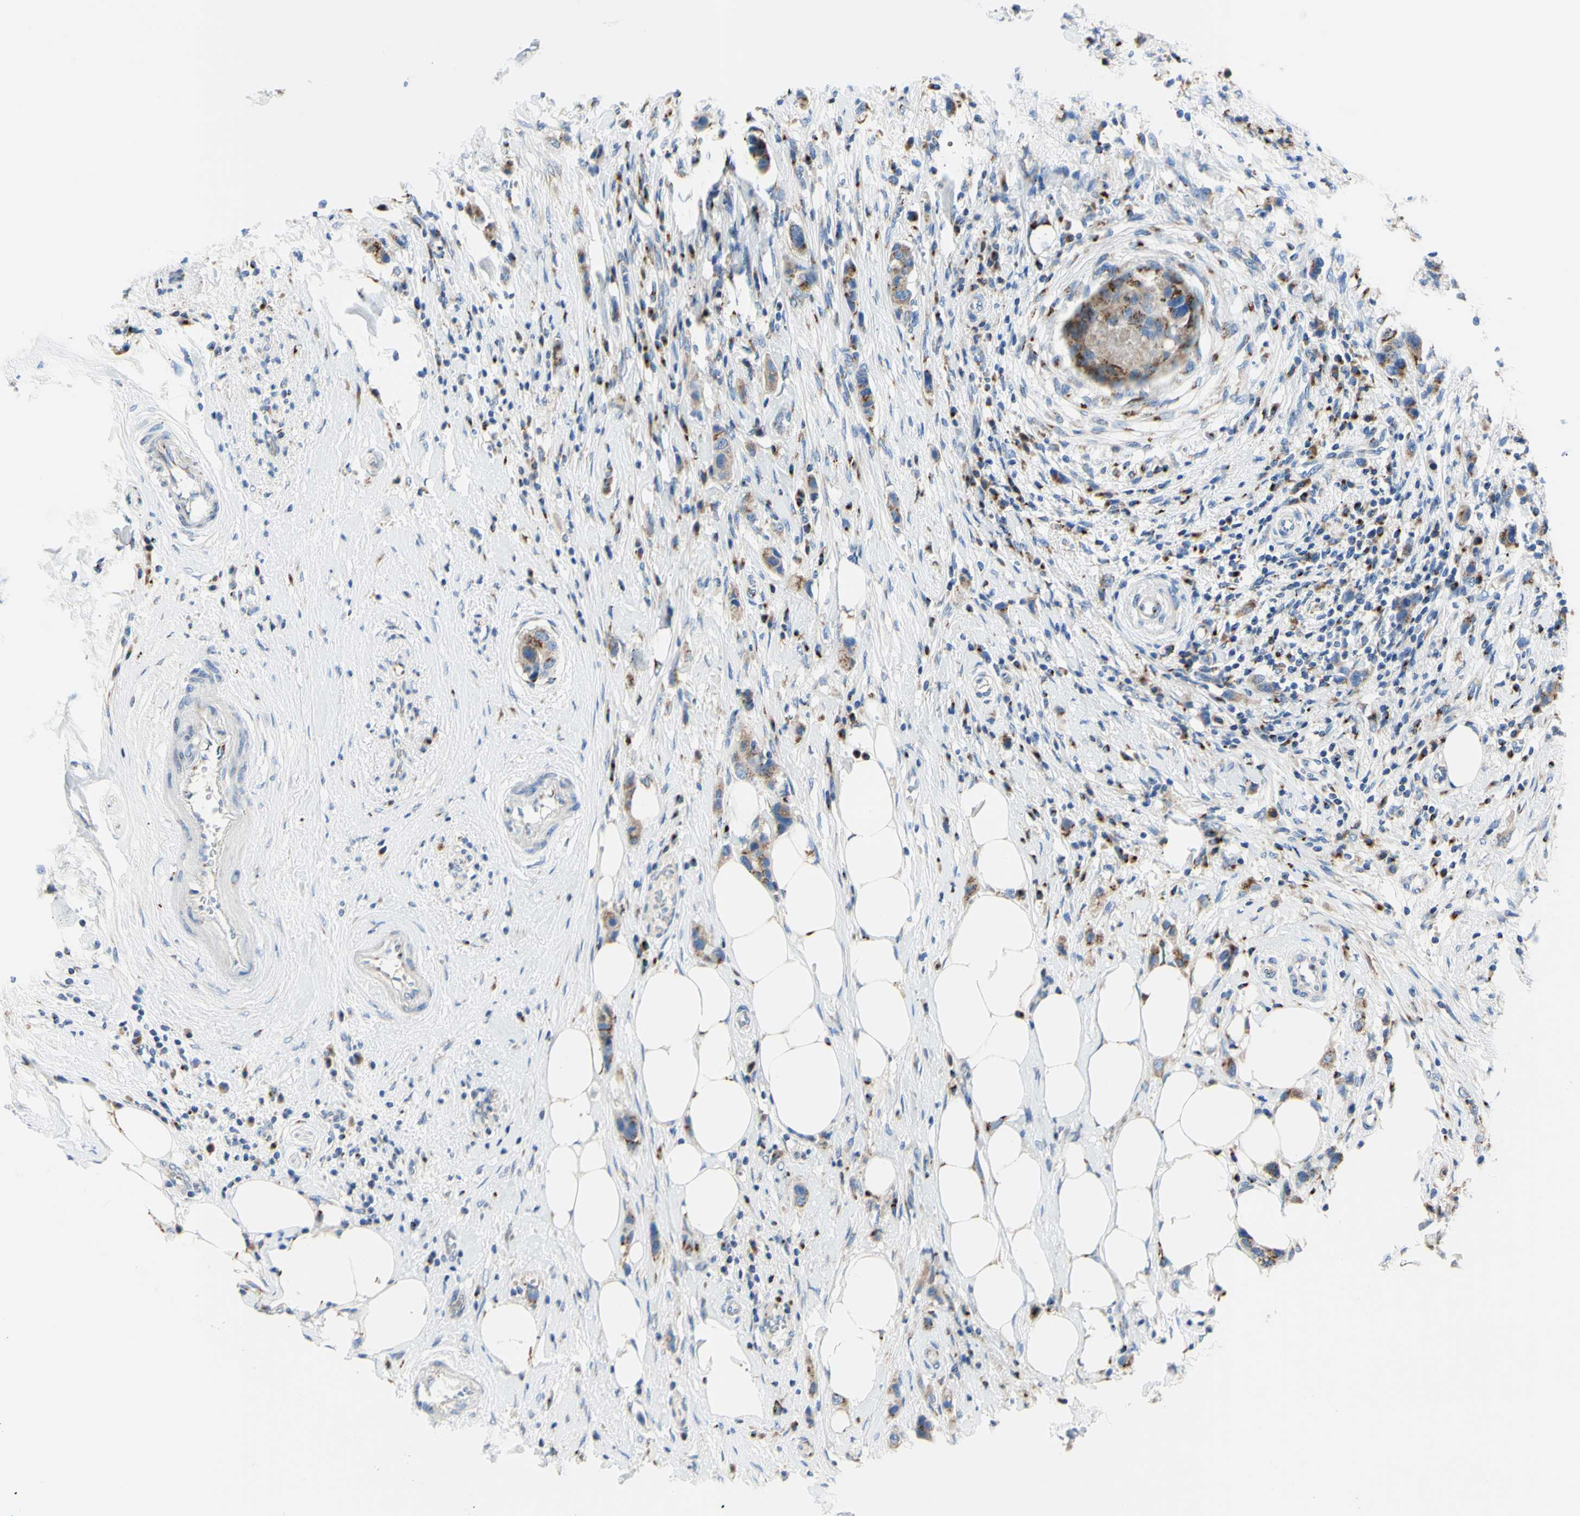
{"staining": {"intensity": "moderate", "quantity": "25%-75%", "location": "cytoplasmic/membranous"}, "tissue": "breast cancer", "cell_type": "Tumor cells", "image_type": "cancer", "snomed": [{"axis": "morphology", "description": "Normal tissue, NOS"}, {"axis": "morphology", "description": "Duct carcinoma"}, {"axis": "topography", "description": "Breast"}], "caption": "The micrograph reveals a brown stain indicating the presence of a protein in the cytoplasmic/membranous of tumor cells in breast cancer (infiltrating ductal carcinoma).", "gene": "GALNT2", "patient": {"sex": "female", "age": 50}}